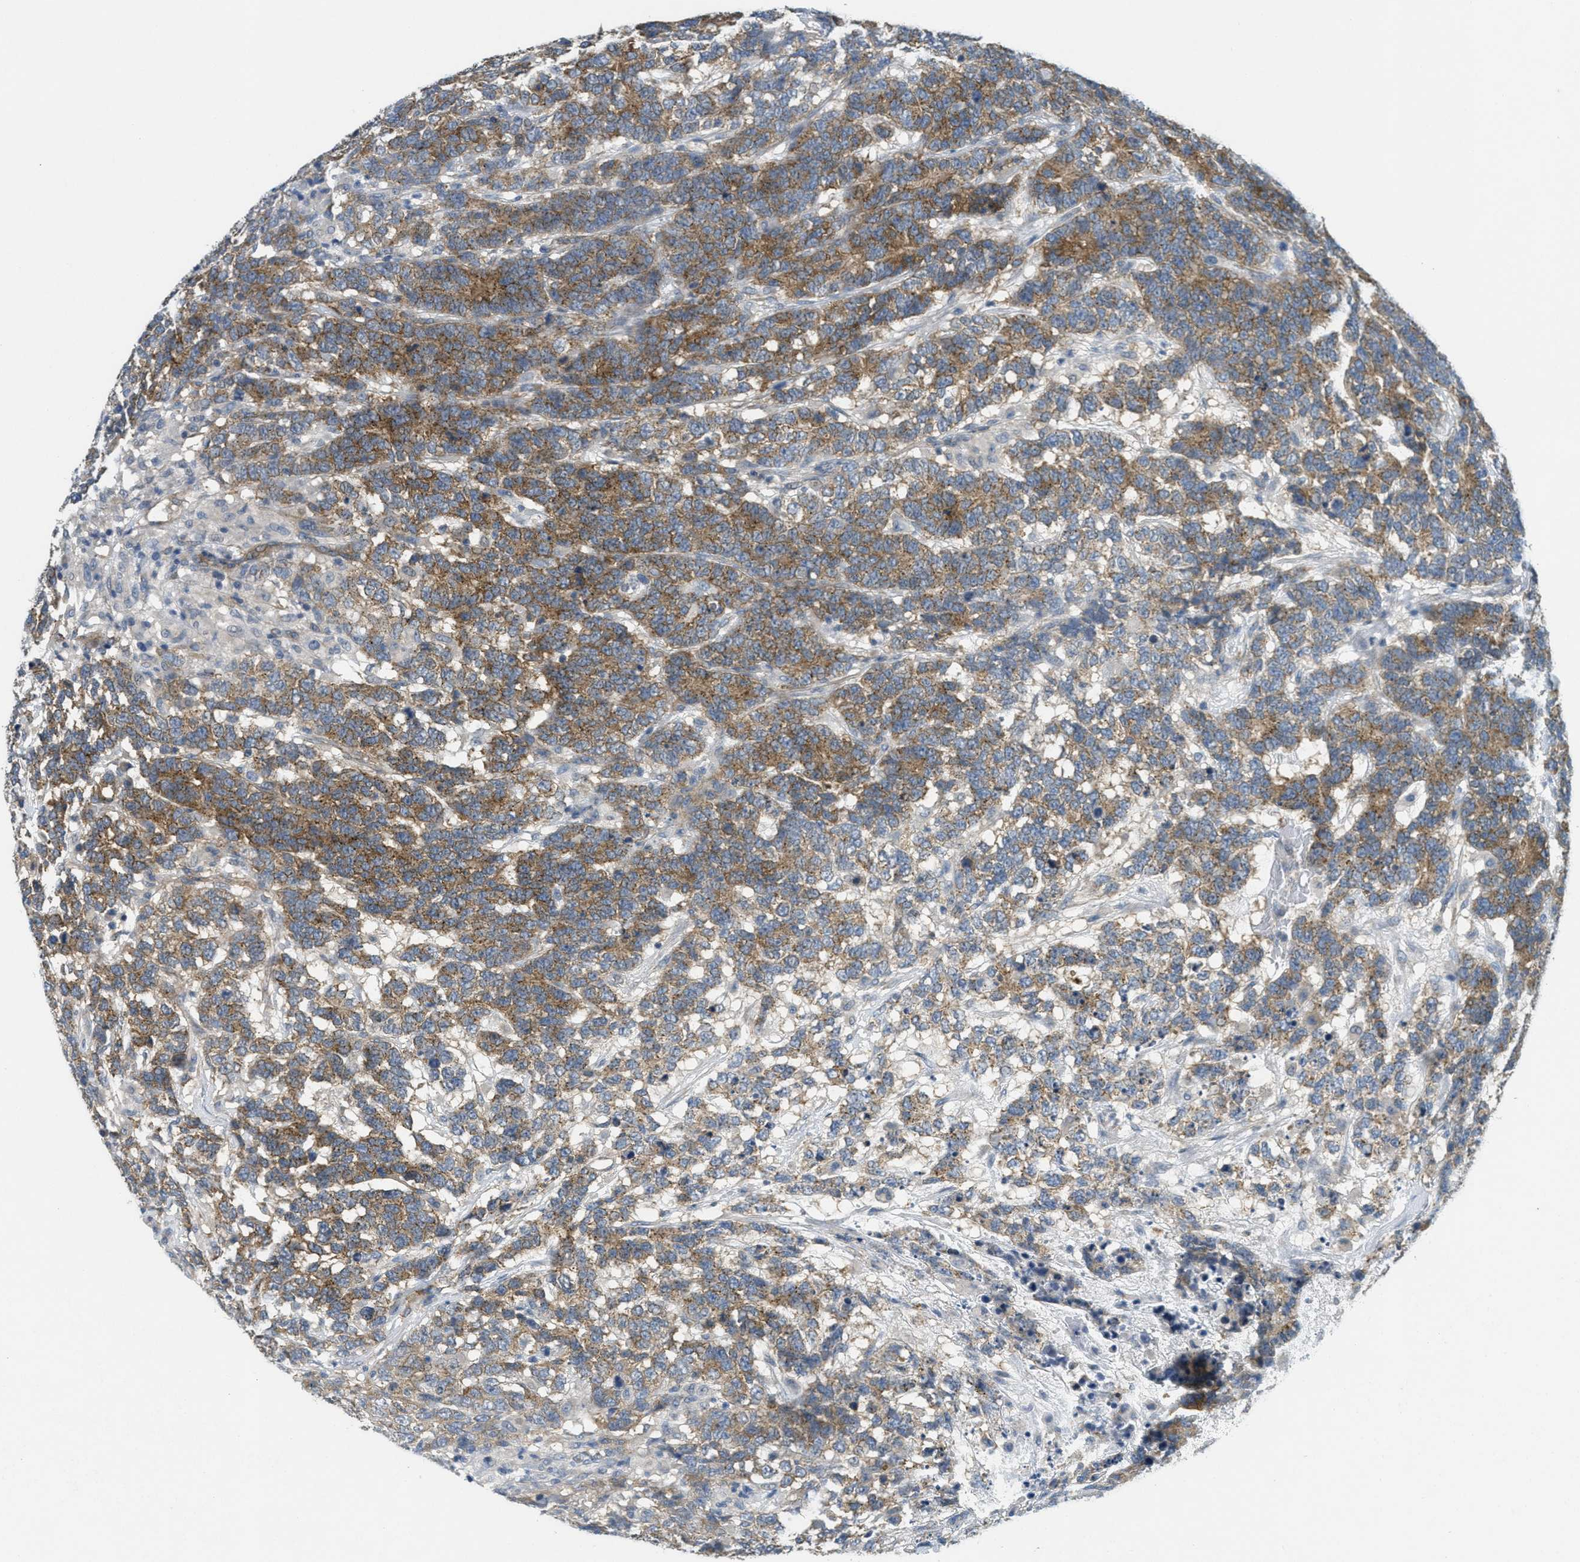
{"staining": {"intensity": "weak", "quantity": ">75%", "location": "cytoplasmic/membranous"}, "tissue": "testis cancer", "cell_type": "Tumor cells", "image_type": "cancer", "snomed": [{"axis": "morphology", "description": "Carcinoma, Embryonal, NOS"}, {"axis": "topography", "description": "Testis"}], "caption": "Immunohistochemical staining of human testis embryonal carcinoma shows low levels of weak cytoplasmic/membranous protein positivity in about >75% of tumor cells.", "gene": "ZFYVE9", "patient": {"sex": "male", "age": 26}}